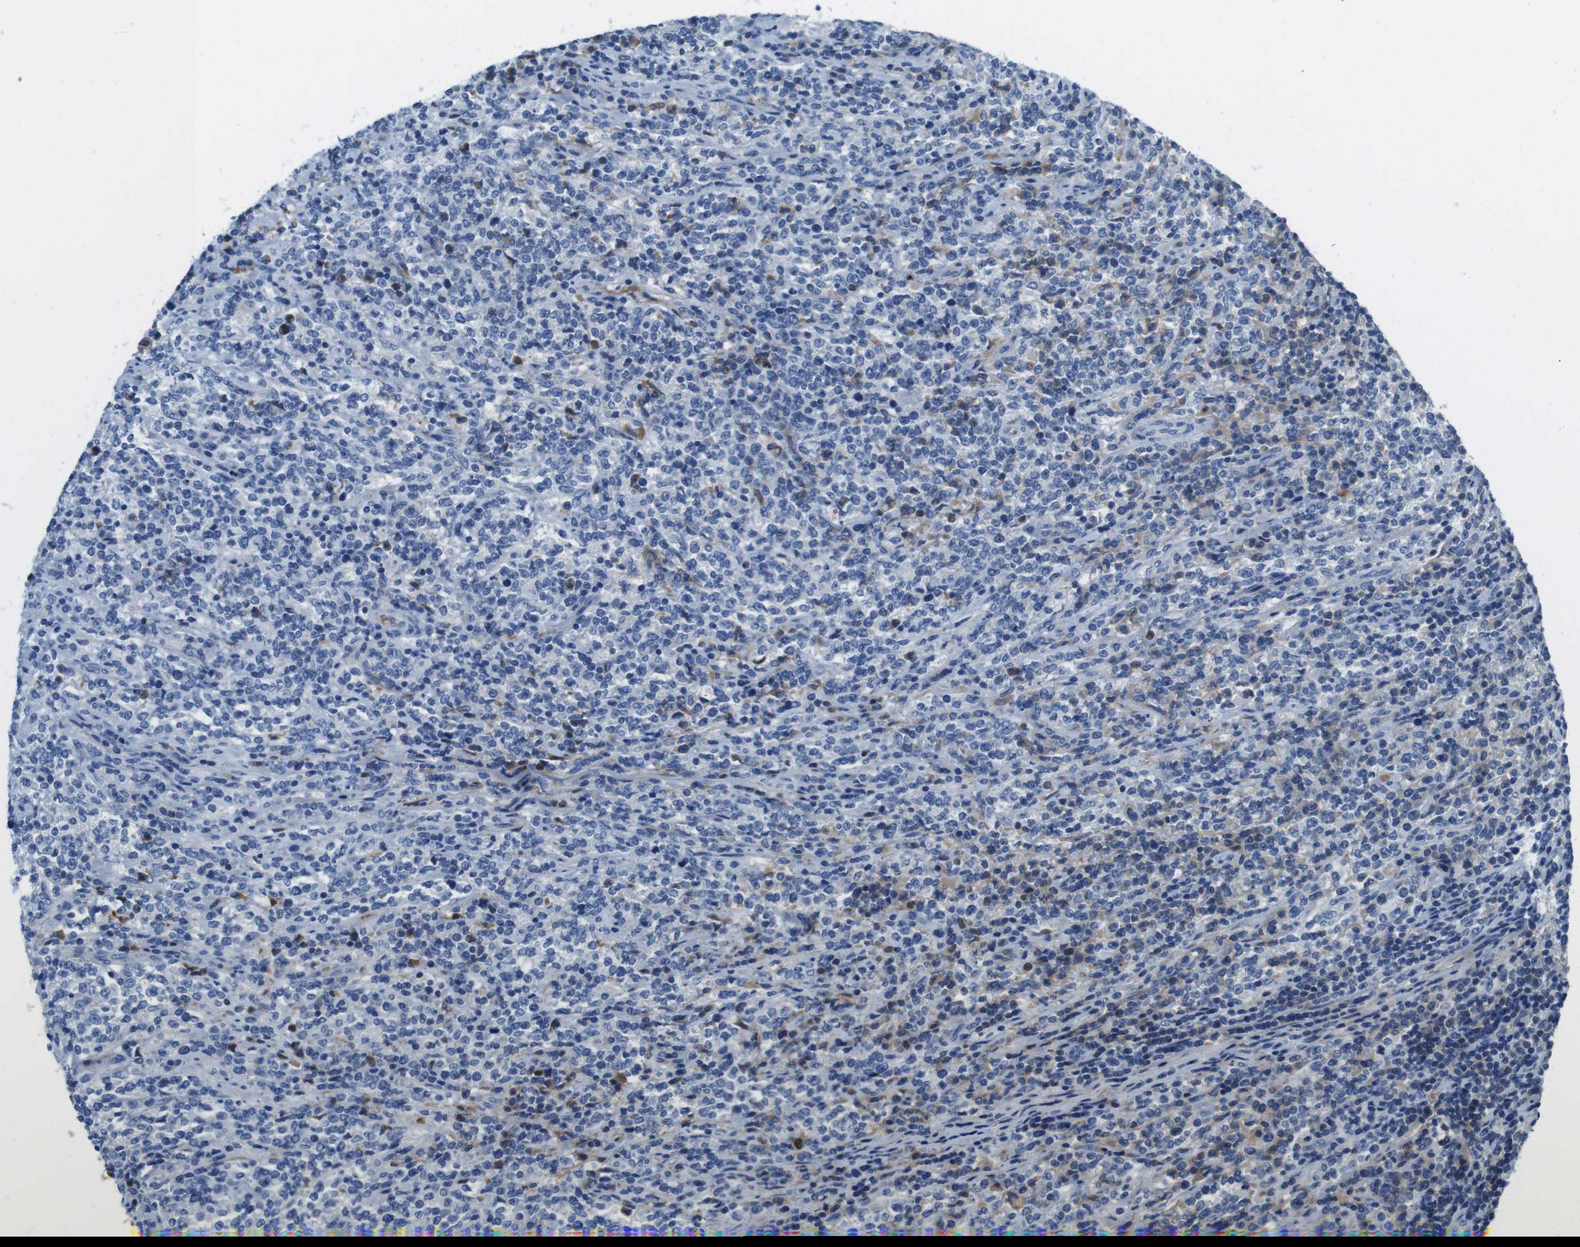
{"staining": {"intensity": "negative", "quantity": "none", "location": "none"}, "tissue": "lymphoma", "cell_type": "Tumor cells", "image_type": "cancer", "snomed": [{"axis": "morphology", "description": "Malignant lymphoma, non-Hodgkin's type, High grade"}, {"axis": "topography", "description": "Soft tissue"}], "caption": "This is an immunohistochemistry micrograph of human lymphoma. There is no staining in tumor cells.", "gene": "TMPRSS15", "patient": {"sex": "male", "age": 18}}